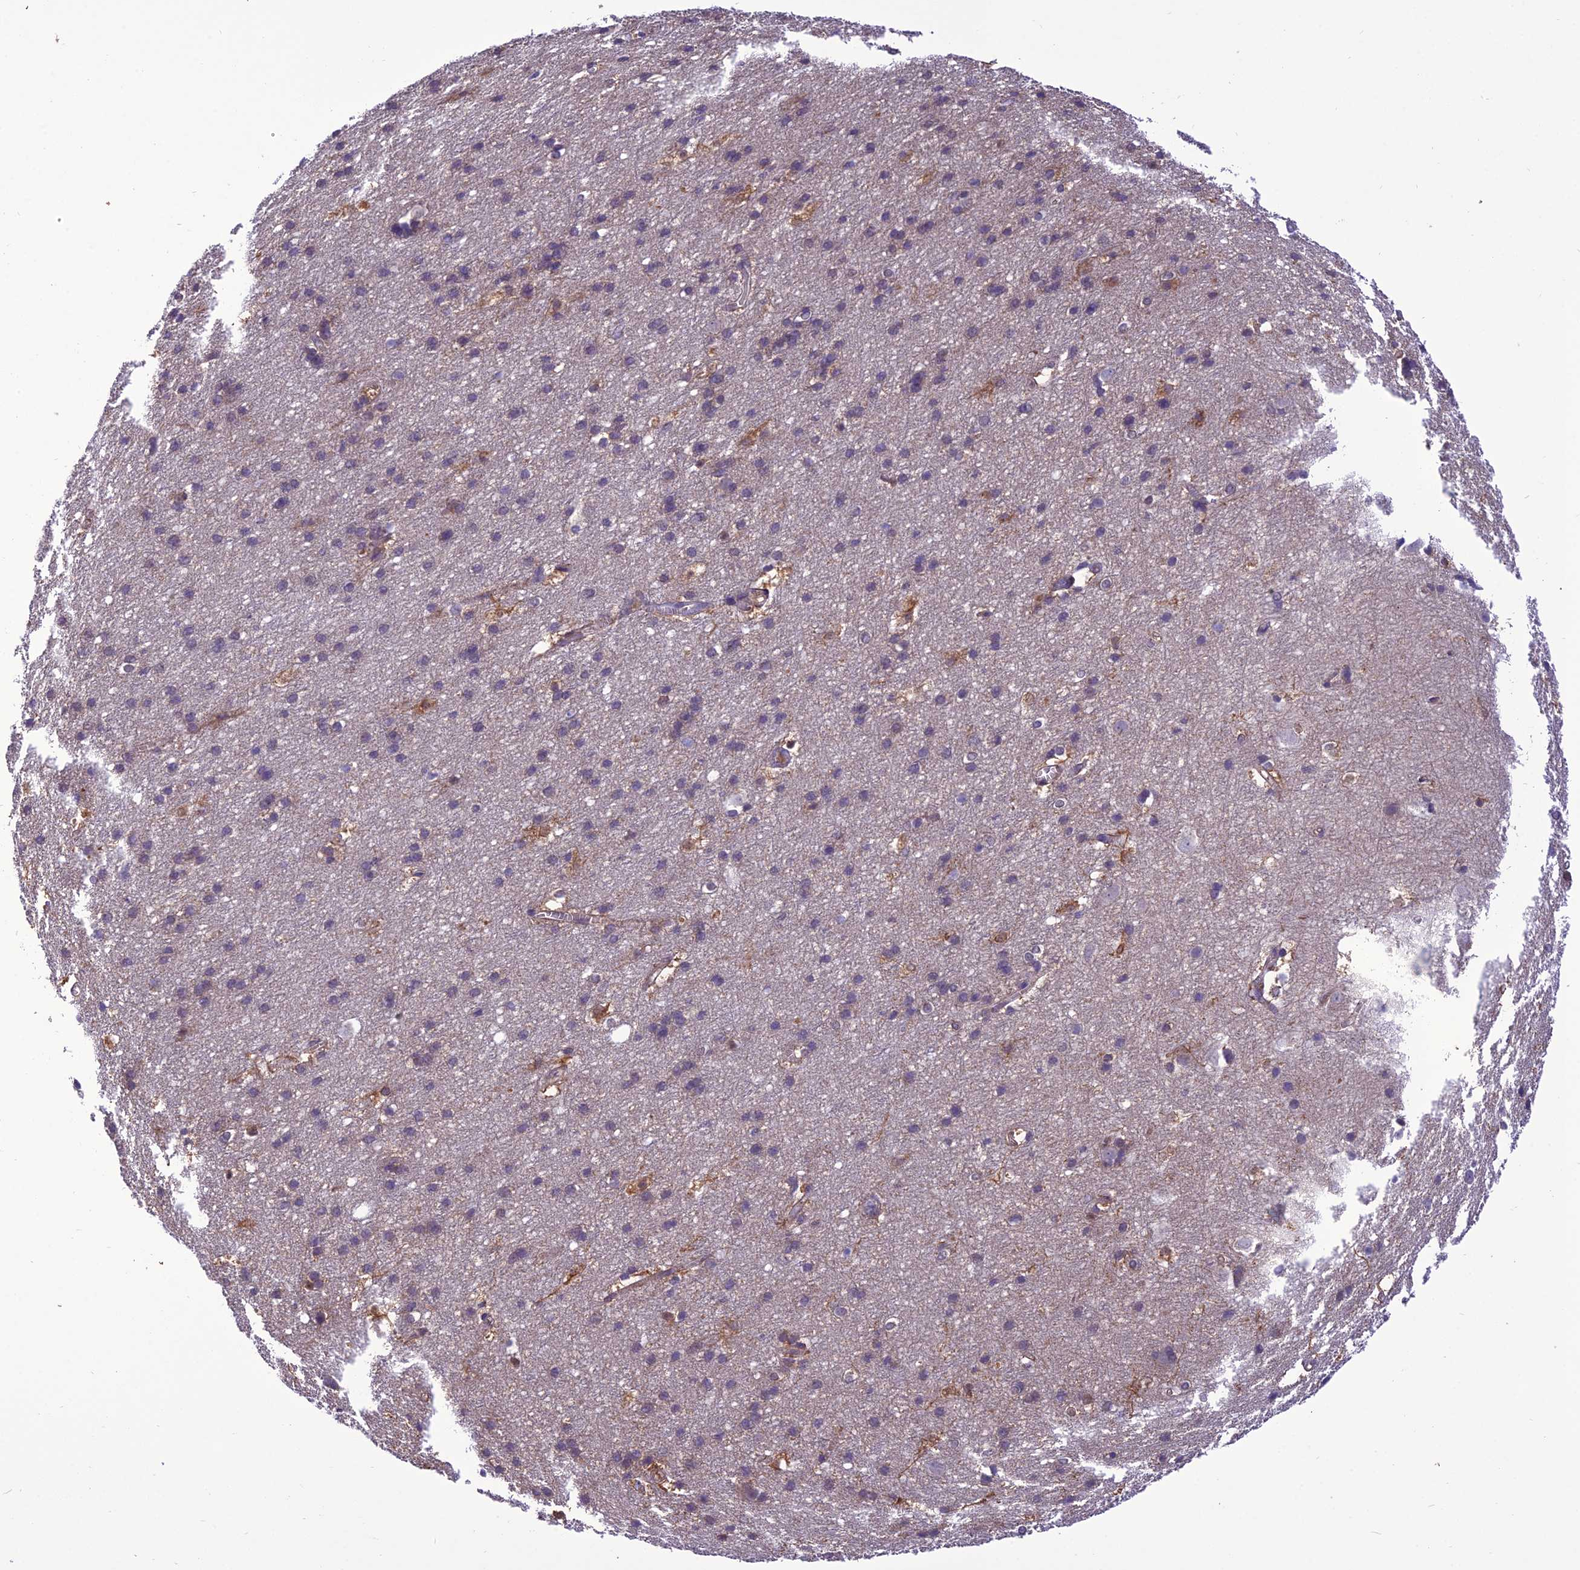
{"staining": {"intensity": "negative", "quantity": "none", "location": "none"}, "tissue": "cerebral cortex", "cell_type": "Endothelial cells", "image_type": "normal", "snomed": [{"axis": "morphology", "description": "Normal tissue, NOS"}, {"axis": "topography", "description": "Cerebral cortex"}], "caption": "Immunohistochemical staining of unremarkable human cerebral cortex reveals no significant expression in endothelial cells. The staining was performed using DAB (3,3'-diaminobenzidine) to visualize the protein expression in brown, while the nuclei were stained in blue with hematoxylin (Magnification: 20x).", "gene": "BORCS6", "patient": {"sex": "male", "age": 54}}